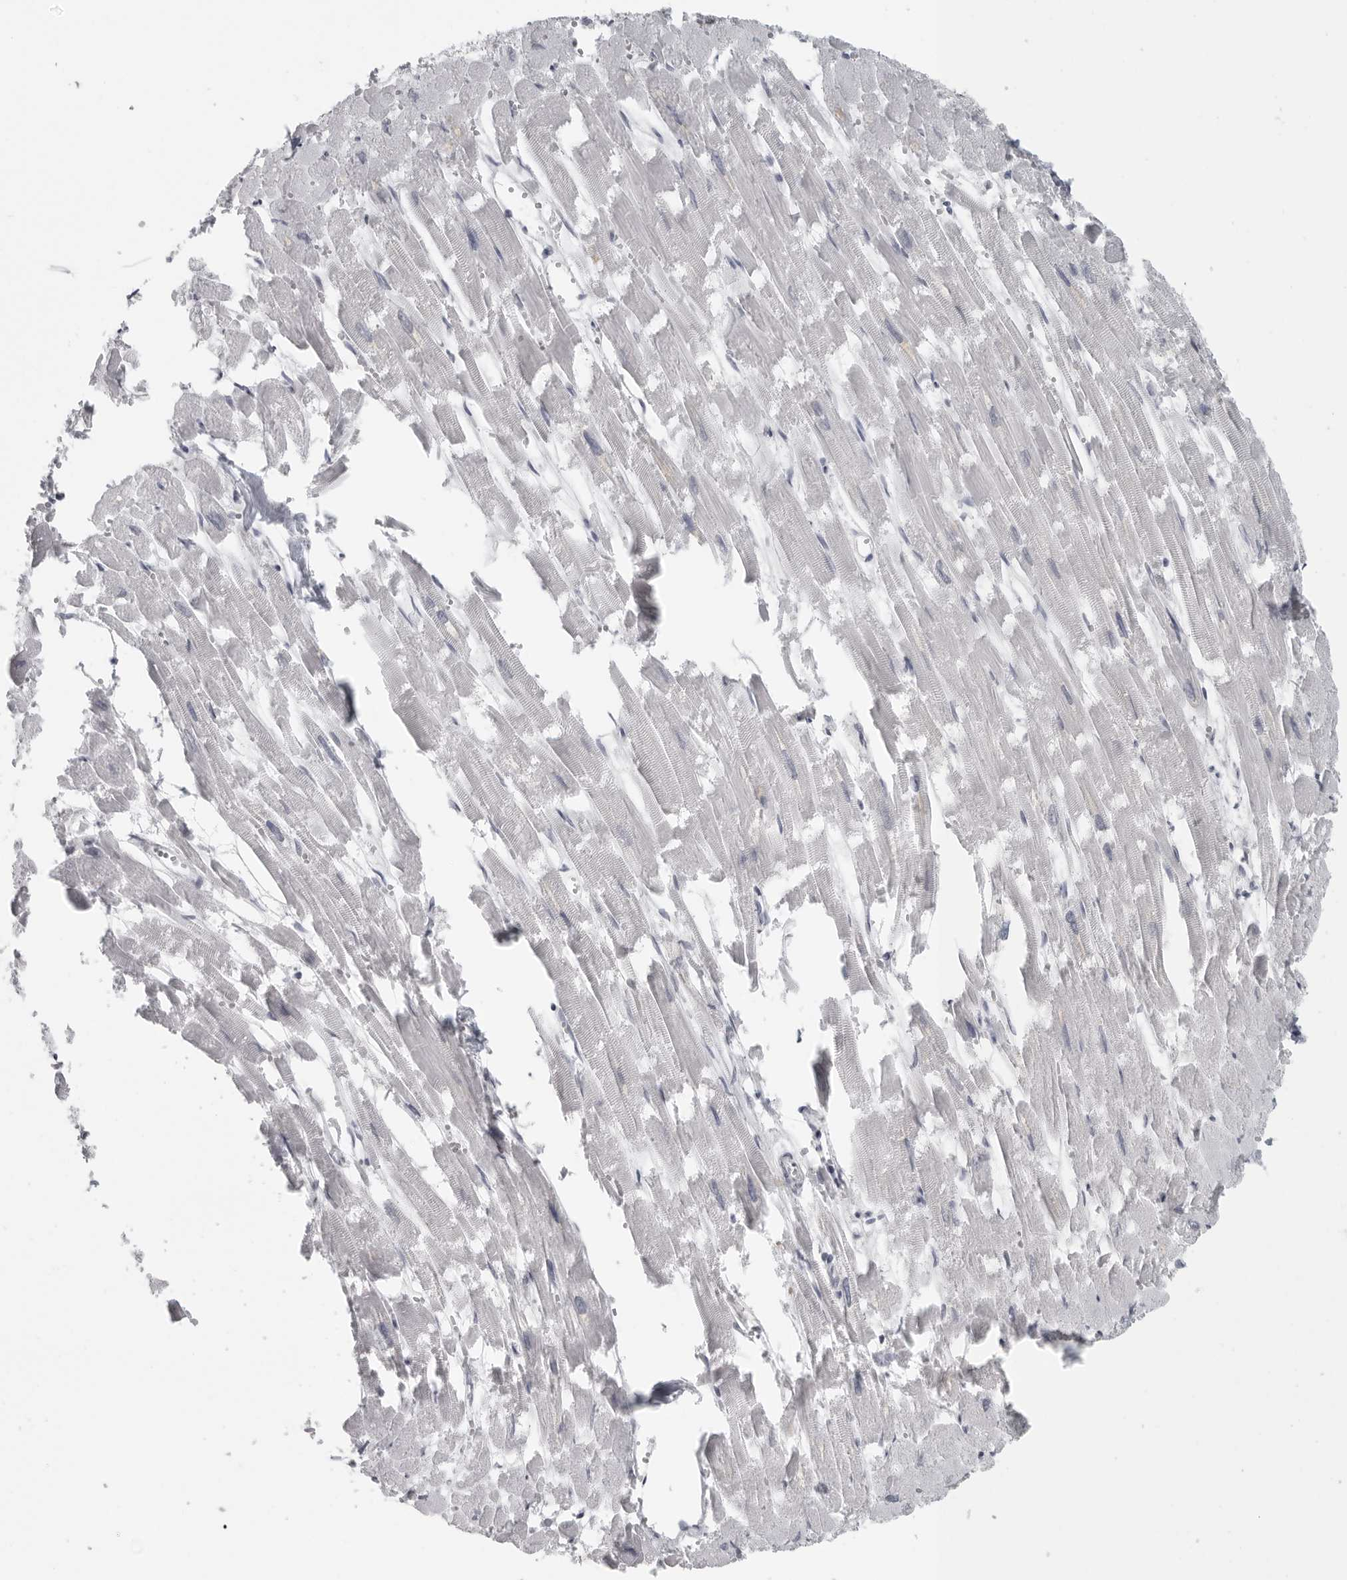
{"staining": {"intensity": "negative", "quantity": "none", "location": "none"}, "tissue": "heart muscle", "cell_type": "Cardiomyocytes", "image_type": "normal", "snomed": [{"axis": "morphology", "description": "Normal tissue, NOS"}, {"axis": "topography", "description": "Heart"}], "caption": "The immunohistochemistry histopathology image has no significant staining in cardiomyocytes of heart muscle.", "gene": "SATB2", "patient": {"sex": "male", "age": 54}}